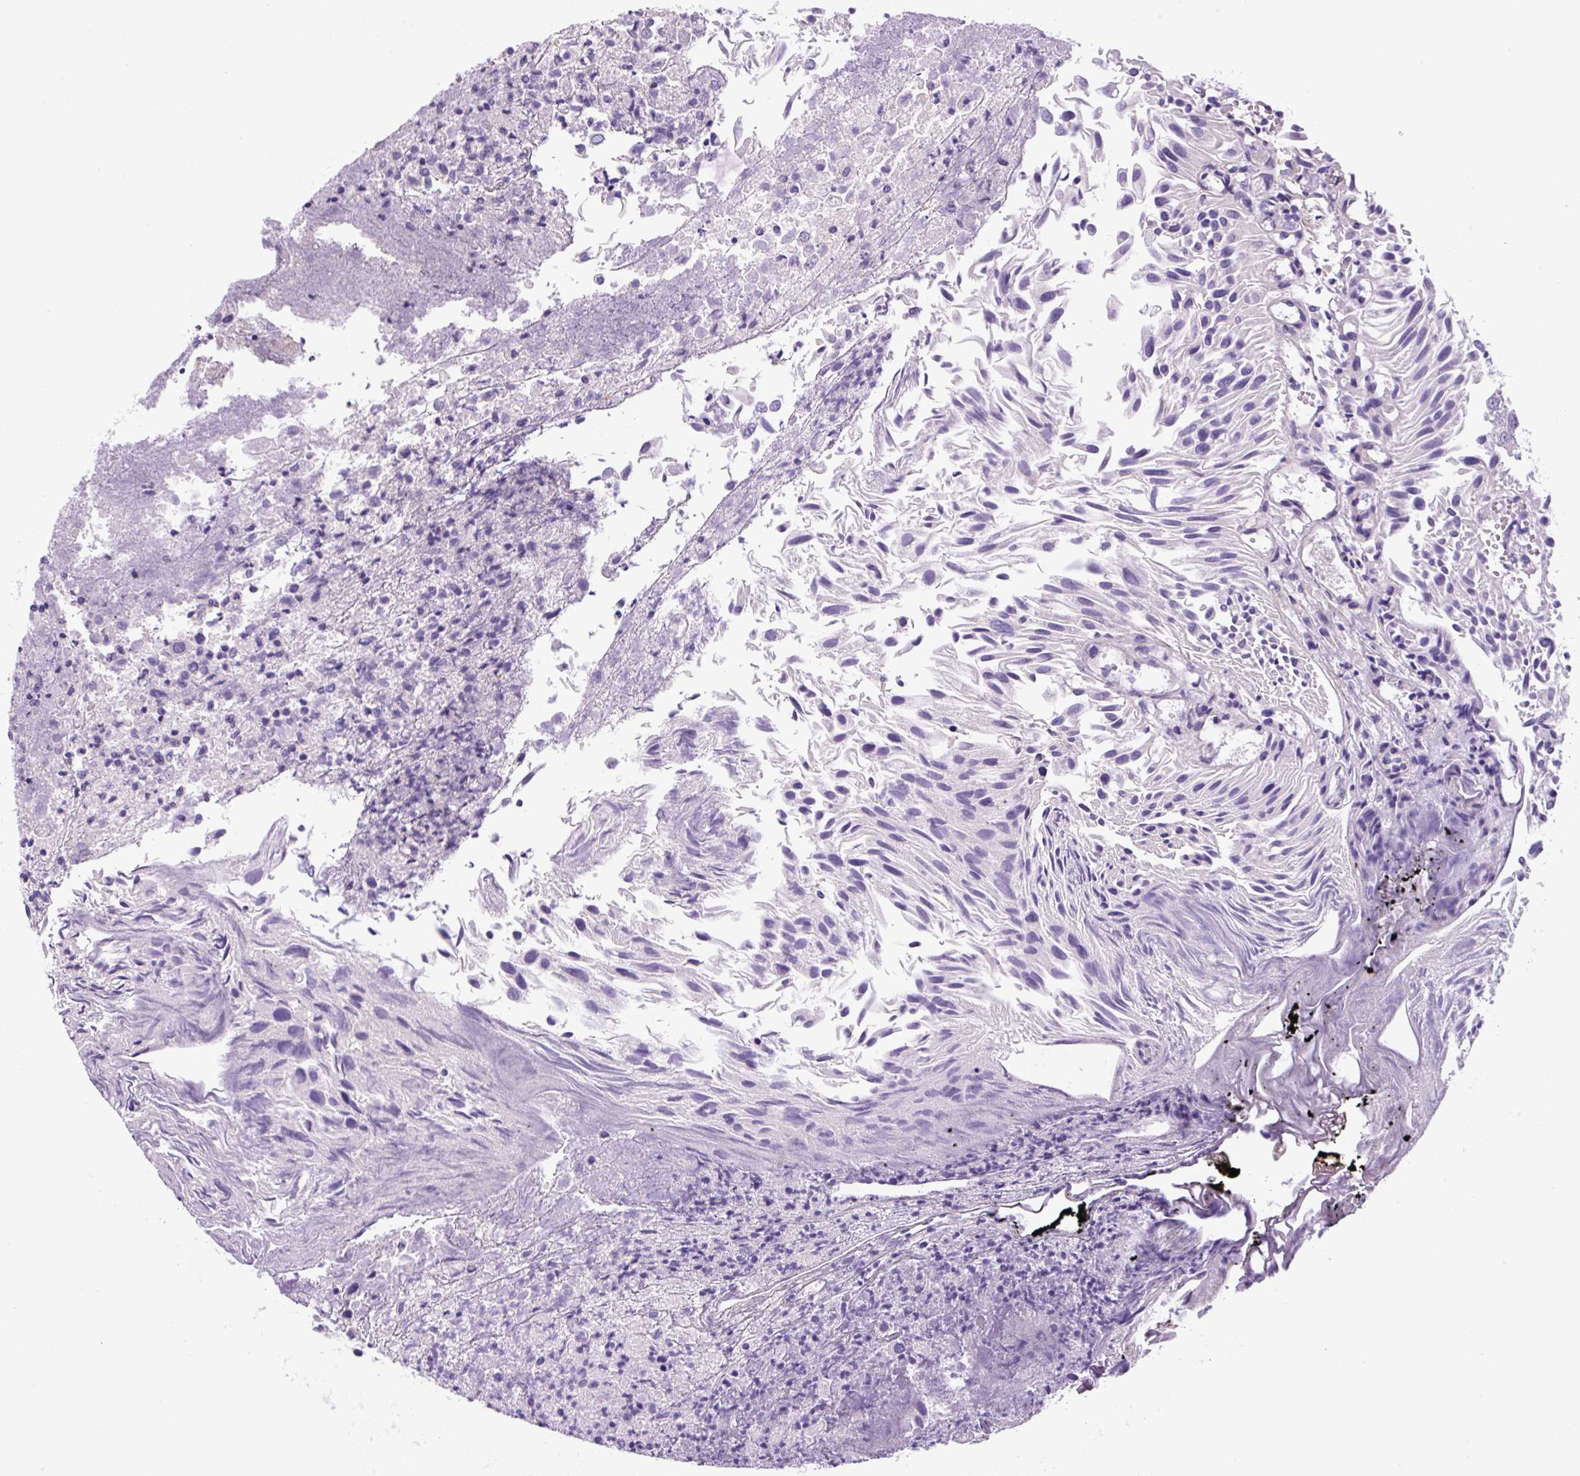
{"staining": {"intensity": "negative", "quantity": "none", "location": "none"}, "tissue": "urothelial cancer", "cell_type": "Tumor cells", "image_type": "cancer", "snomed": [{"axis": "morphology", "description": "Urothelial carcinoma, Low grade"}, {"axis": "topography", "description": "Urinary bladder"}], "caption": "Immunohistochemical staining of low-grade urothelial carcinoma reveals no significant expression in tumor cells.", "gene": "NPTN", "patient": {"sex": "female", "age": 89}}